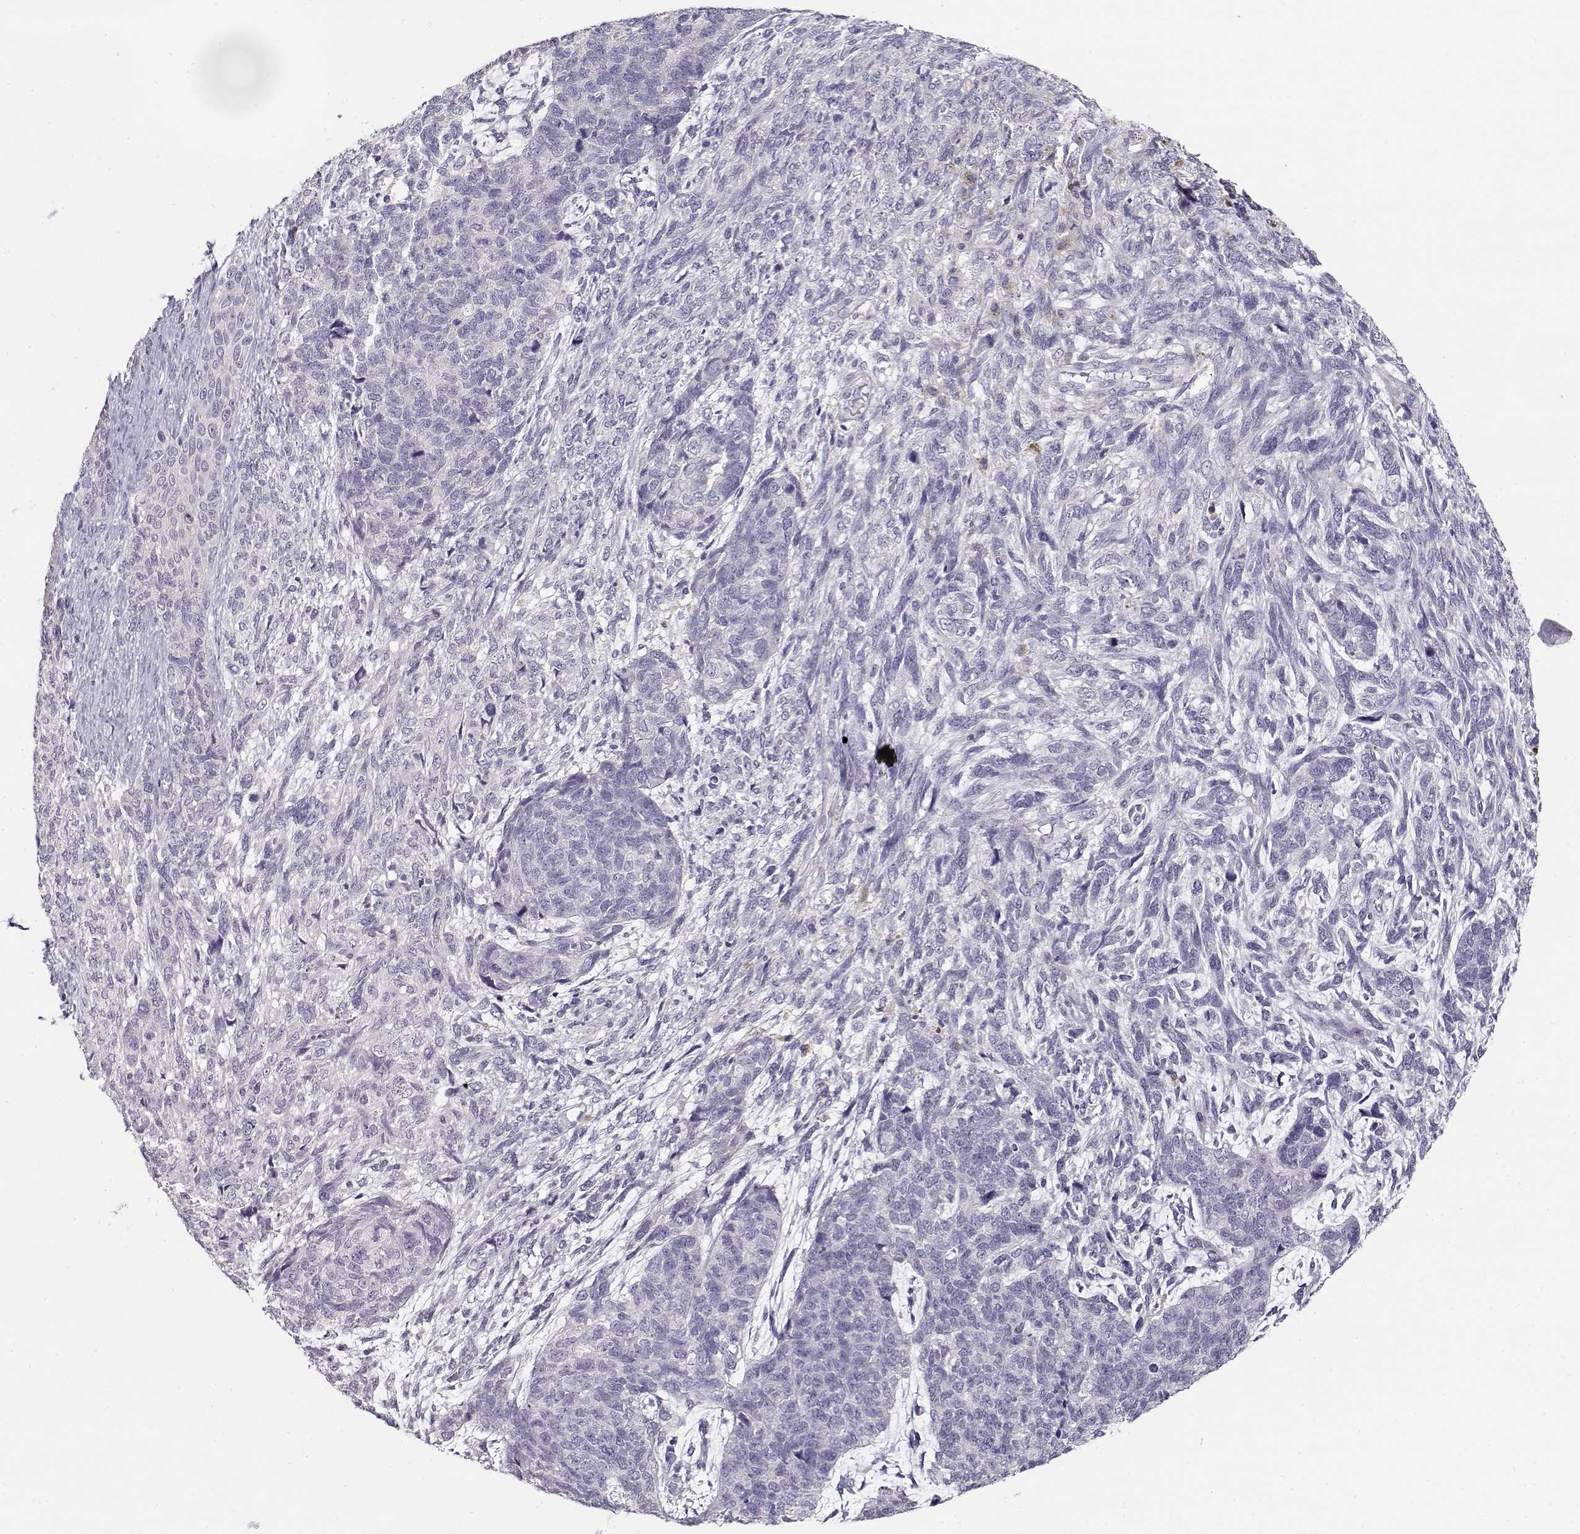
{"staining": {"intensity": "negative", "quantity": "none", "location": "none"}, "tissue": "cervical cancer", "cell_type": "Tumor cells", "image_type": "cancer", "snomed": [{"axis": "morphology", "description": "Squamous cell carcinoma, NOS"}, {"axis": "topography", "description": "Cervix"}], "caption": "An immunohistochemistry (IHC) histopathology image of cervical cancer is shown. There is no staining in tumor cells of cervical cancer. (DAB IHC visualized using brightfield microscopy, high magnification).", "gene": "NDRG4", "patient": {"sex": "female", "age": 63}}